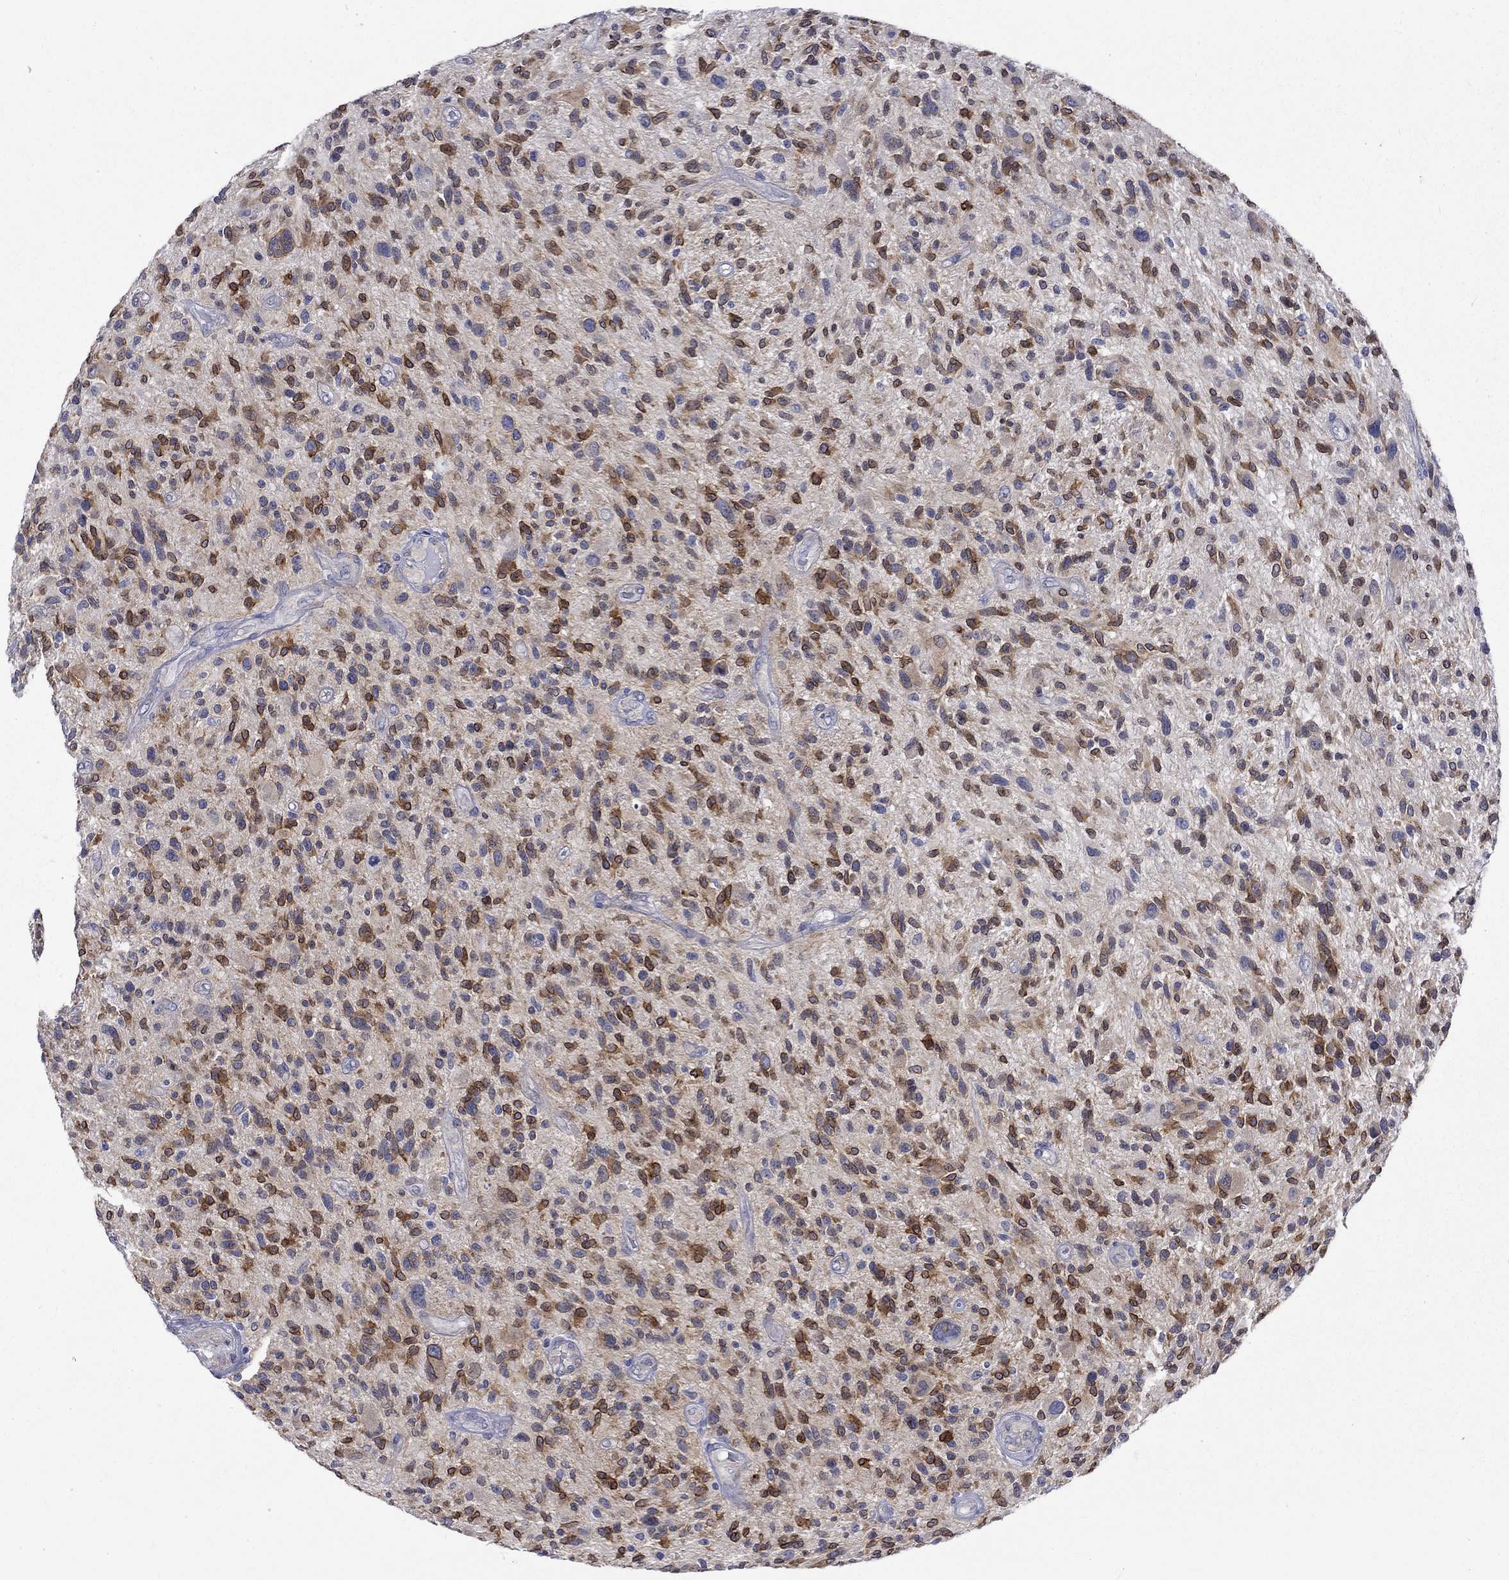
{"staining": {"intensity": "strong", "quantity": "25%-75%", "location": "cytoplasmic/membranous"}, "tissue": "glioma", "cell_type": "Tumor cells", "image_type": "cancer", "snomed": [{"axis": "morphology", "description": "Glioma, malignant, High grade"}, {"axis": "topography", "description": "Brain"}], "caption": "This photomicrograph displays high-grade glioma (malignant) stained with IHC to label a protein in brown. The cytoplasmic/membranous of tumor cells show strong positivity for the protein. Nuclei are counter-stained blue.", "gene": "CERS1", "patient": {"sex": "male", "age": 47}}